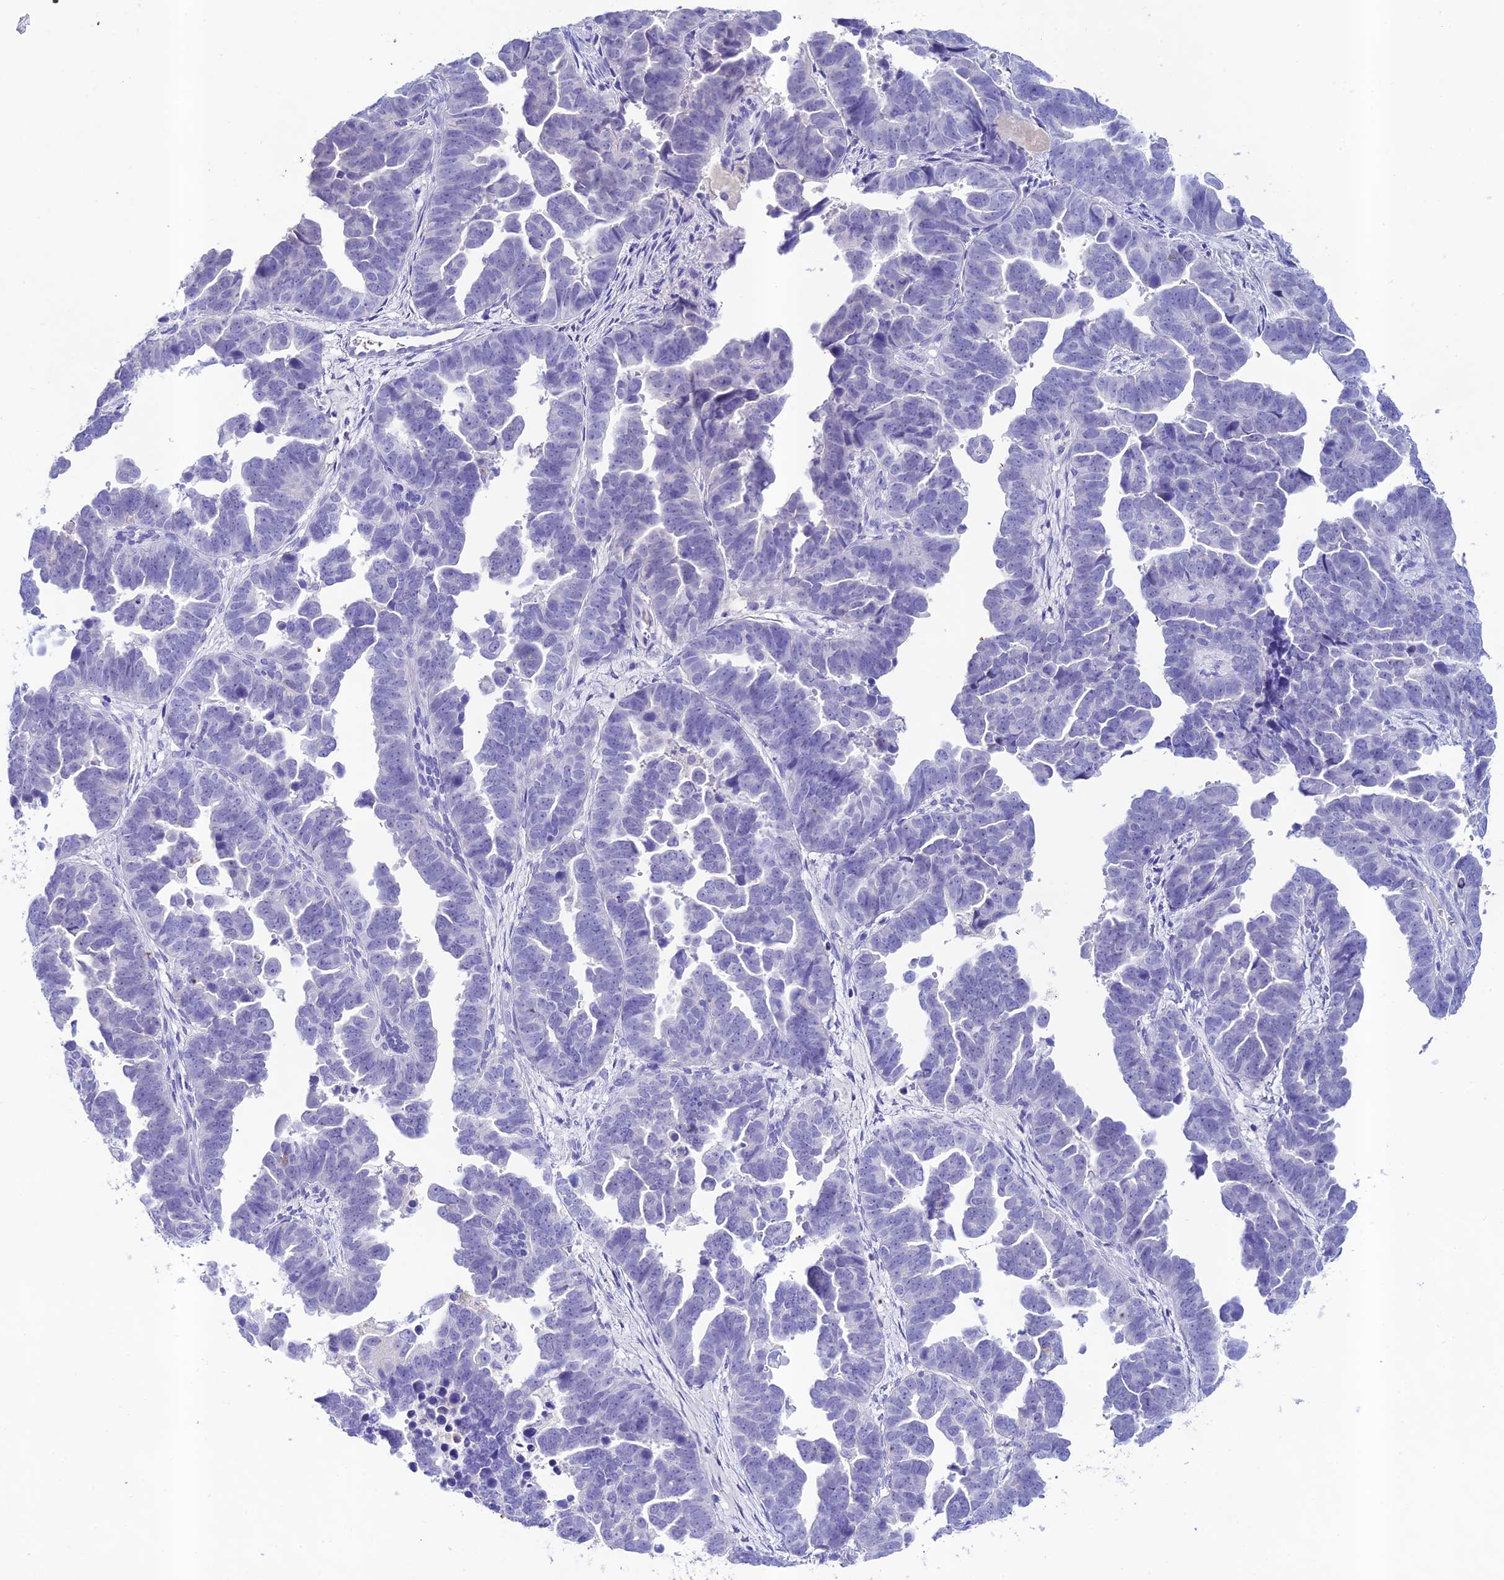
{"staining": {"intensity": "negative", "quantity": "none", "location": "none"}, "tissue": "endometrial cancer", "cell_type": "Tumor cells", "image_type": "cancer", "snomed": [{"axis": "morphology", "description": "Adenocarcinoma, NOS"}, {"axis": "topography", "description": "Endometrium"}], "caption": "Tumor cells are negative for protein expression in human endometrial cancer.", "gene": "NLRP6", "patient": {"sex": "female", "age": 75}}